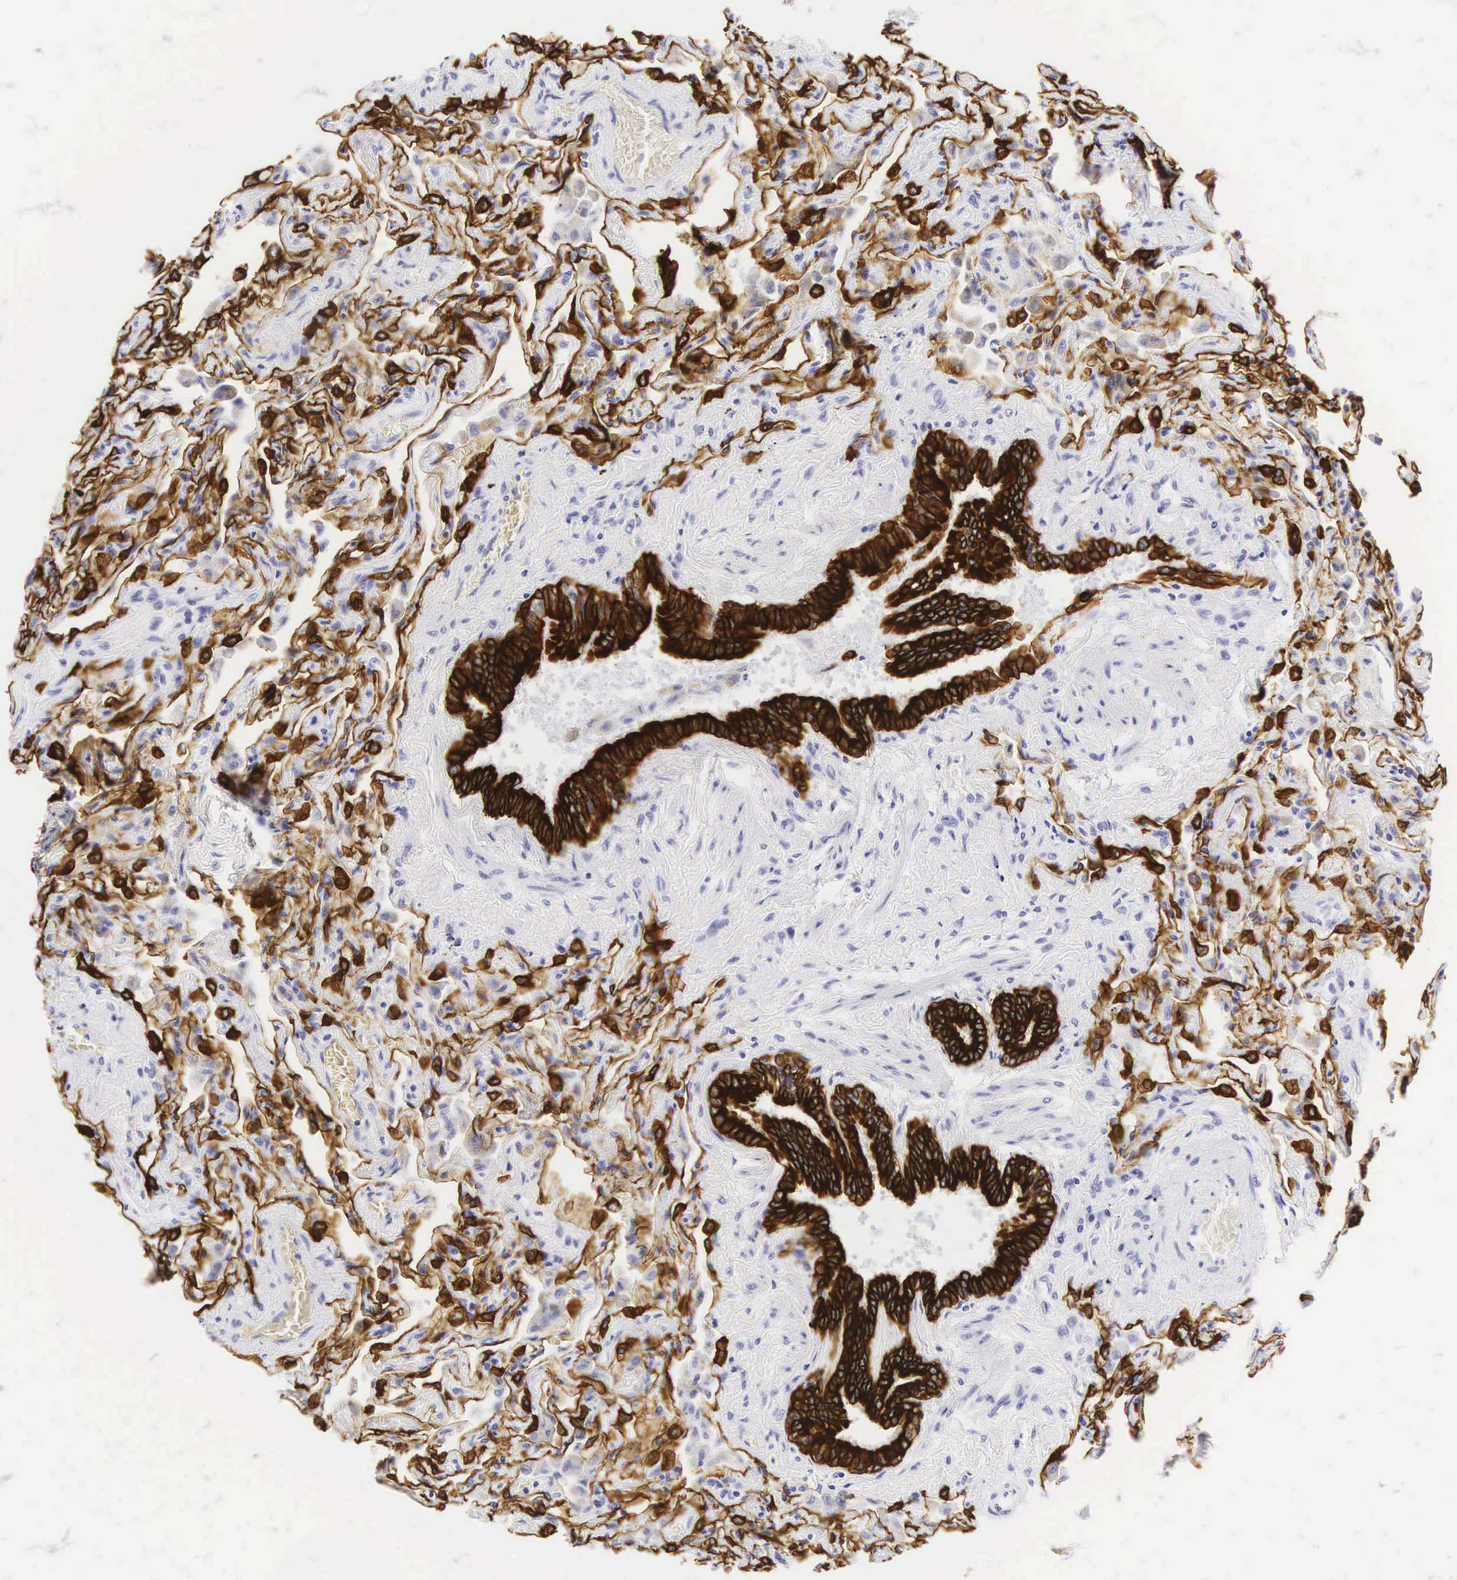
{"staining": {"intensity": "strong", "quantity": ">75%", "location": "cytoplasmic/membranous"}, "tissue": "lung", "cell_type": "Alveolar cells", "image_type": "normal", "snomed": [{"axis": "morphology", "description": "Normal tissue, NOS"}, {"axis": "topography", "description": "Lung"}], "caption": "An image of human lung stained for a protein displays strong cytoplasmic/membranous brown staining in alveolar cells. (Stains: DAB in brown, nuclei in blue, Microscopy: brightfield microscopy at high magnification).", "gene": "KRT18", "patient": {"sex": "male", "age": 73}}